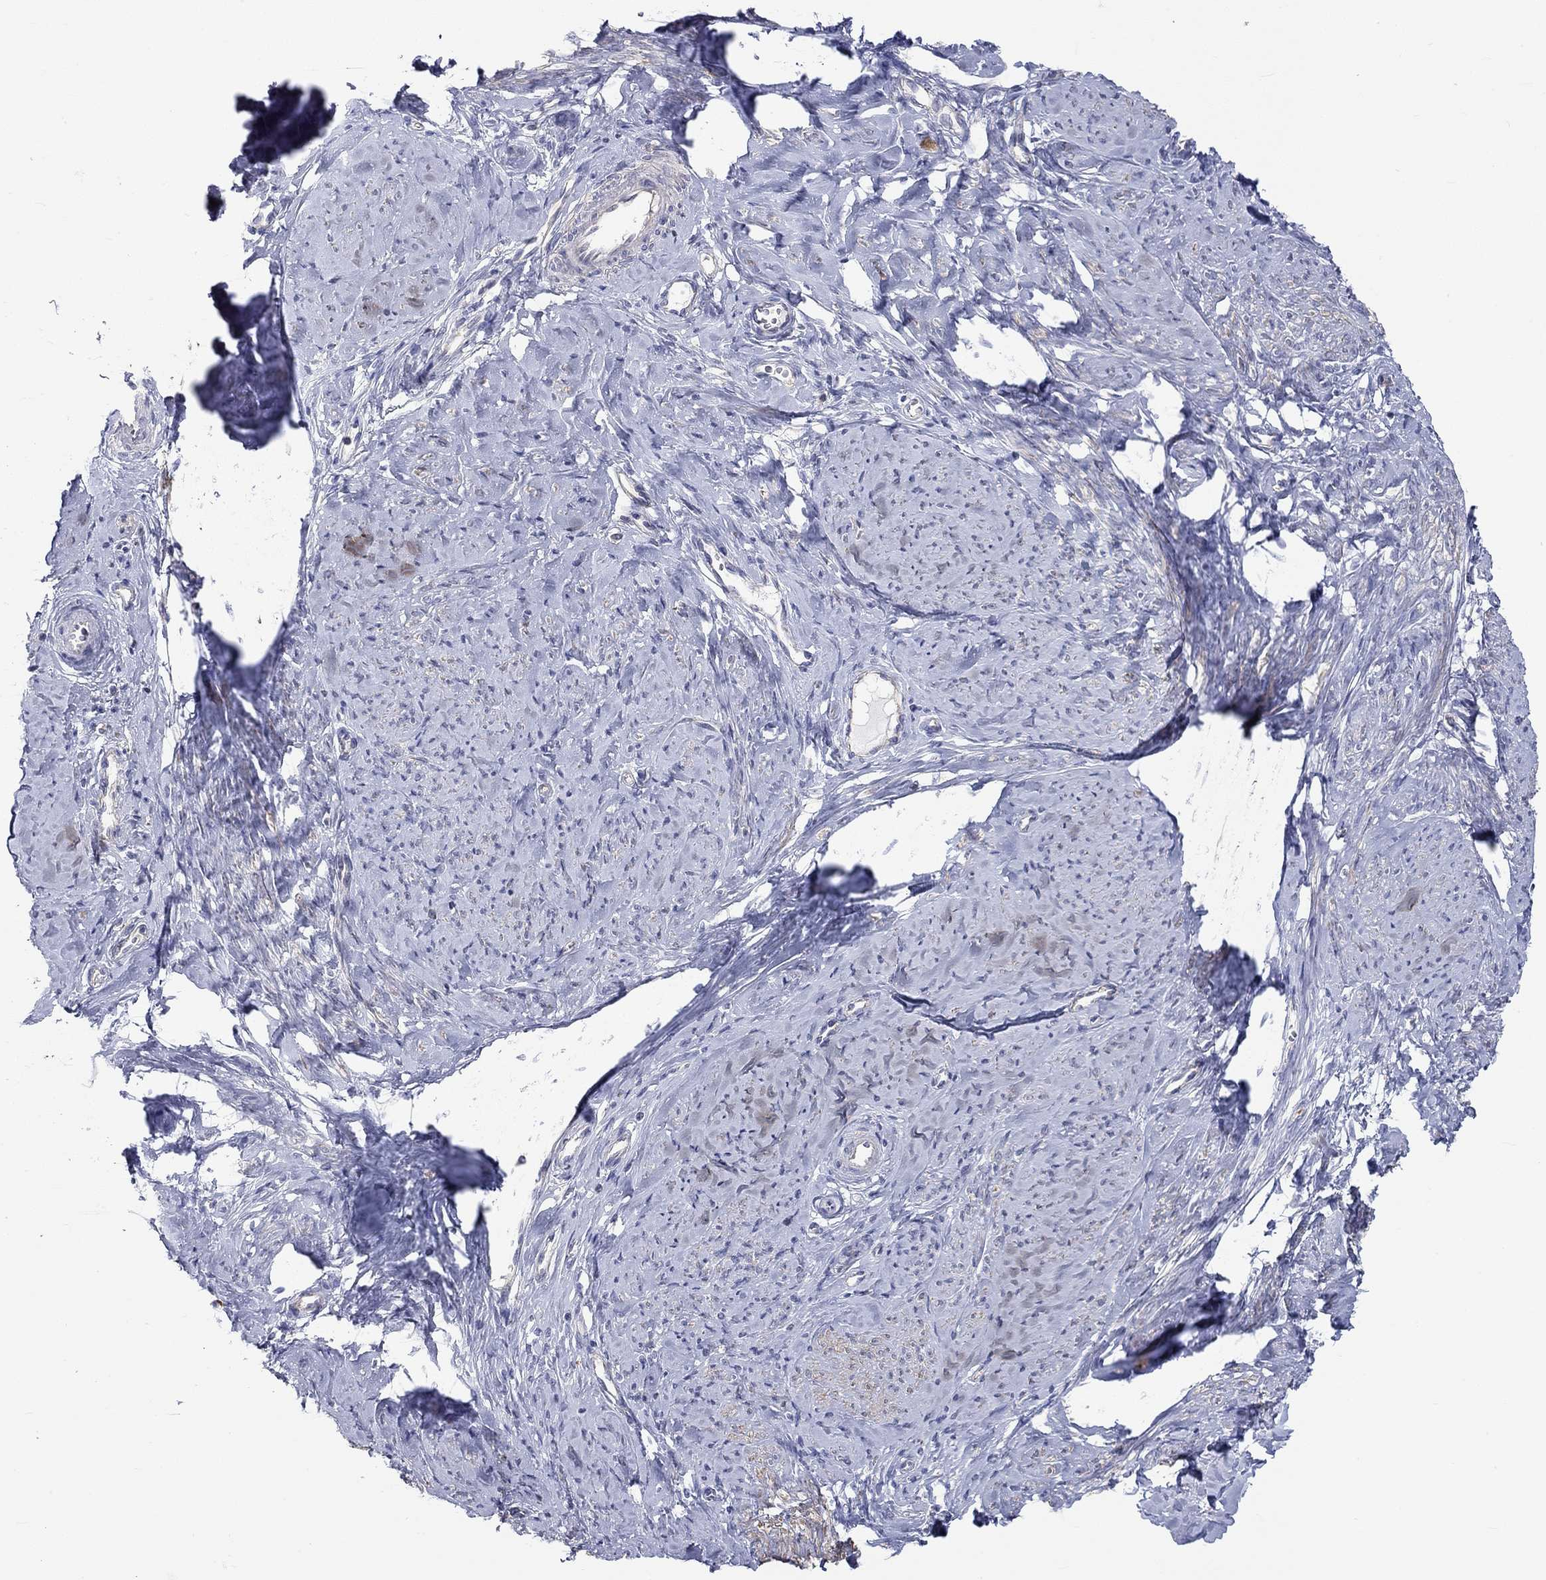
{"staining": {"intensity": "moderate", "quantity": "25%-75%", "location": "cytoplasmic/membranous"}, "tissue": "smooth muscle", "cell_type": "Smooth muscle cells", "image_type": "normal", "snomed": [{"axis": "morphology", "description": "Normal tissue, NOS"}, {"axis": "topography", "description": "Smooth muscle"}], "caption": "IHC of benign smooth muscle reveals medium levels of moderate cytoplasmic/membranous staining in about 25%-75% of smooth muscle cells.", "gene": "PCDHGA10", "patient": {"sex": "female", "age": 48}}